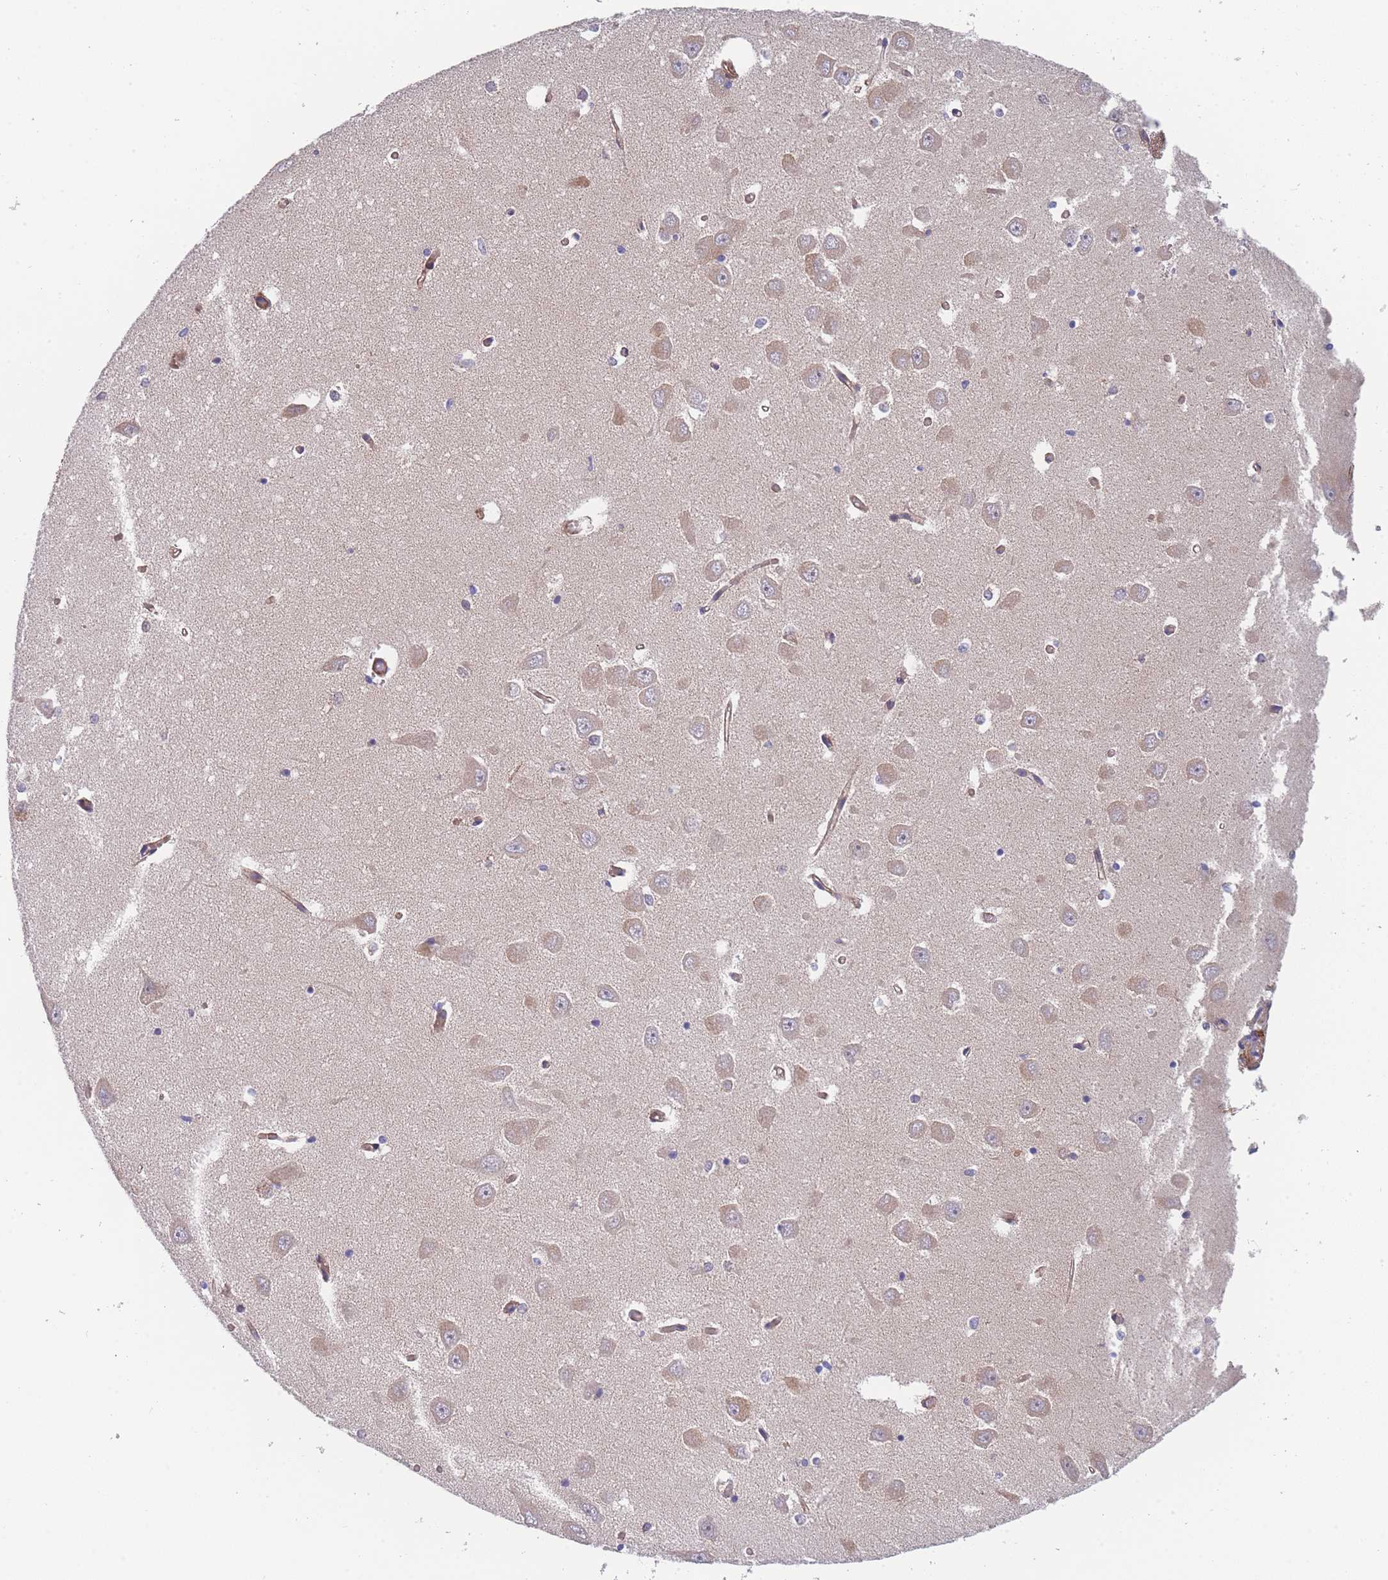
{"staining": {"intensity": "negative", "quantity": "none", "location": "none"}, "tissue": "hippocampus", "cell_type": "Glial cells", "image_type": "normal", "snomed": [{"axis": "morphology", "description": "Normal tissue, NOS"}, {"axis": "topography", "description": "Hippocampus"}], "caption": "The immunohistochemistry photomicrograph has no significant expression in glial cells of hippocampus.", "gene": "MTRES1", "patient": {"sex": "male", "age": 70}}